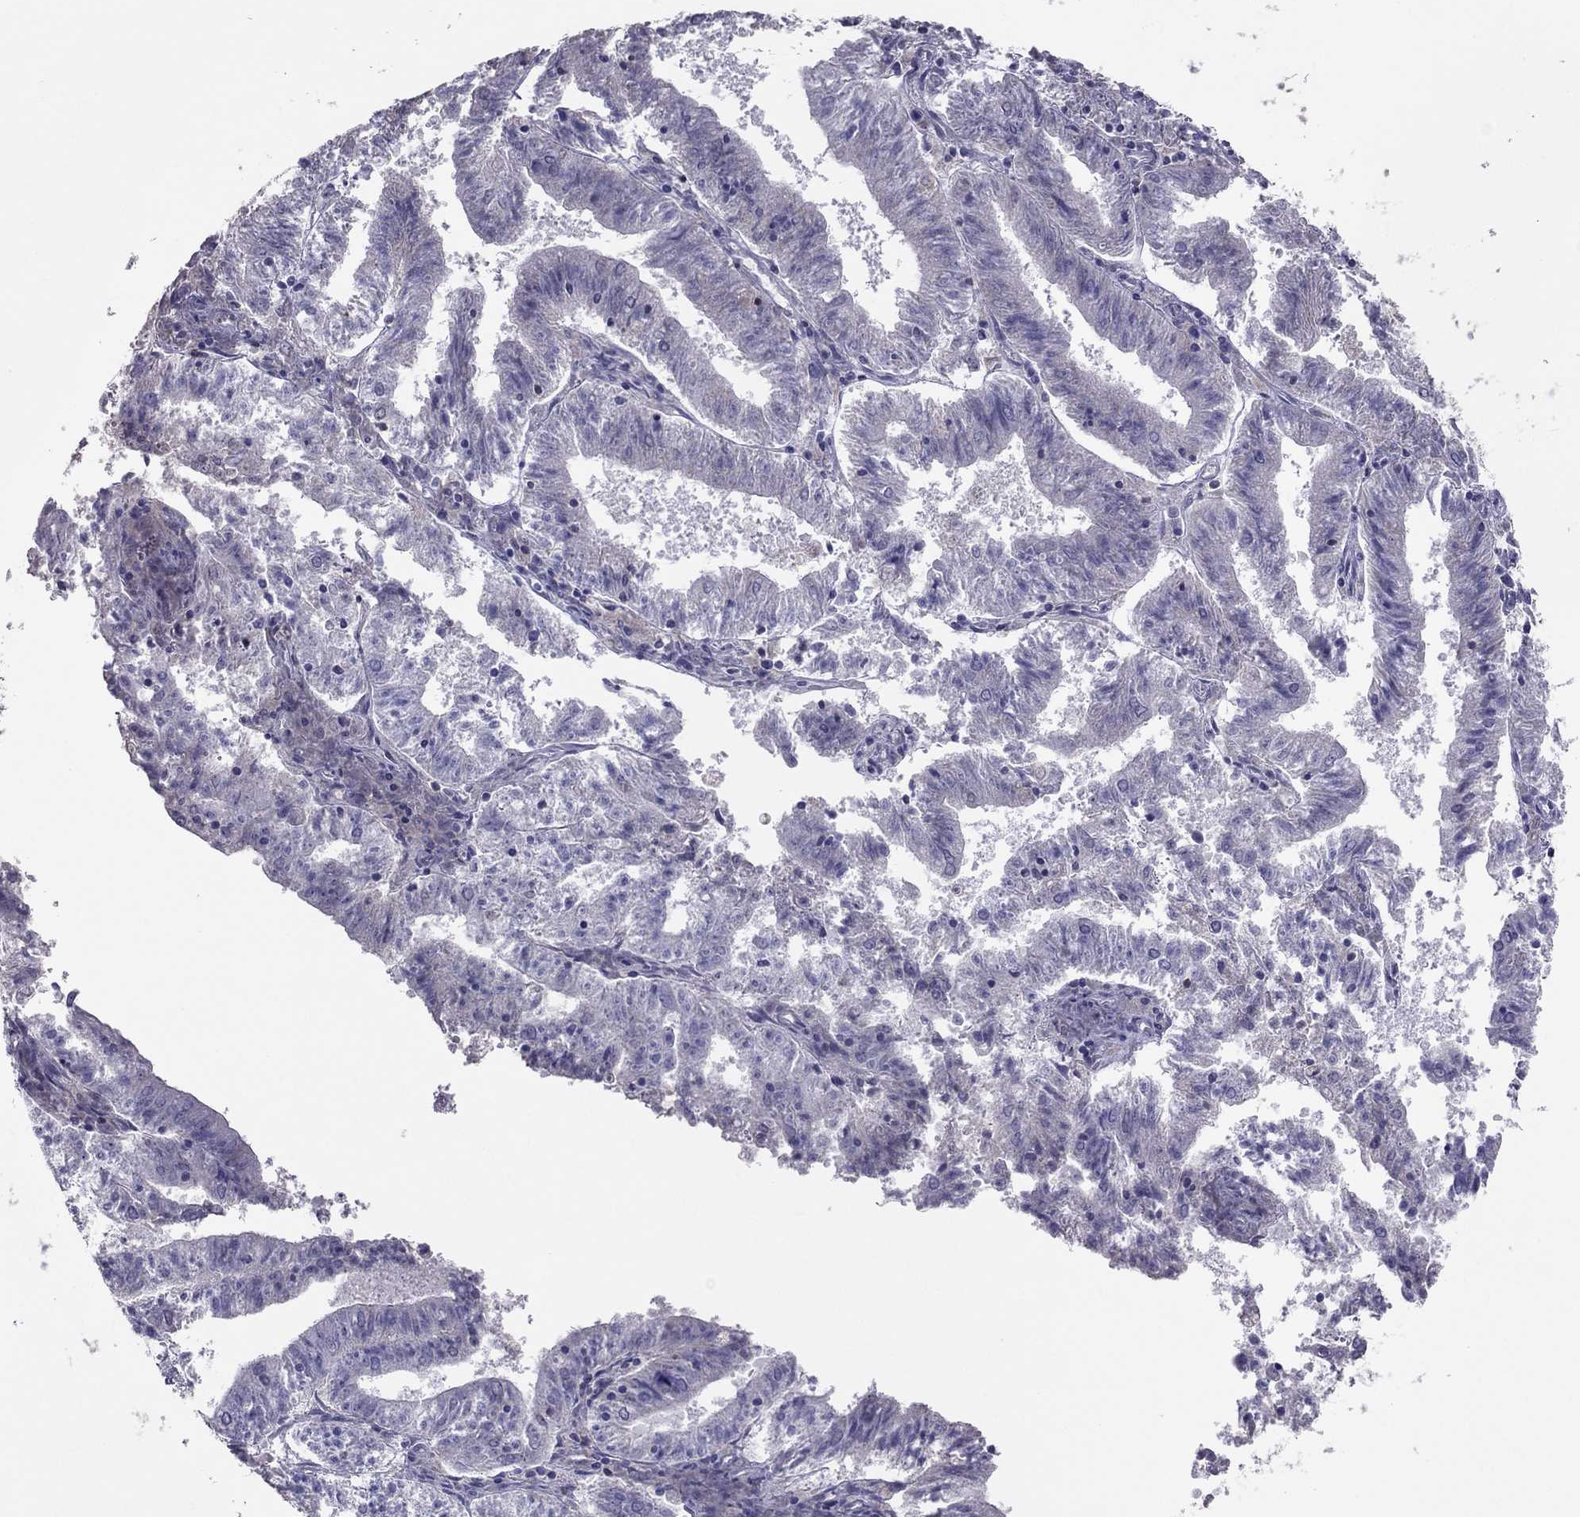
{"staining": {"intensity": "negative", "quantity": "none", "location": "none"}, "tissue": "endometrial cancer", "cell_type": "Tumor cells", "image_type": "cancer", "snomed": [{"axis": "morphology", "description": "Adenocarcinoma, NOS"}, {"axis": "topography", "description": "Endometrium"}], "caption": "Immunohistochemistry image of neoplastic tissue: human endometrial adenocarcinoma stained with DAB (3,3'-diaminobenzidine) reveals no significant protein expression in tumor cells.", "gene": "RGS8", "patient": {"sex": "female", "age": 82}}